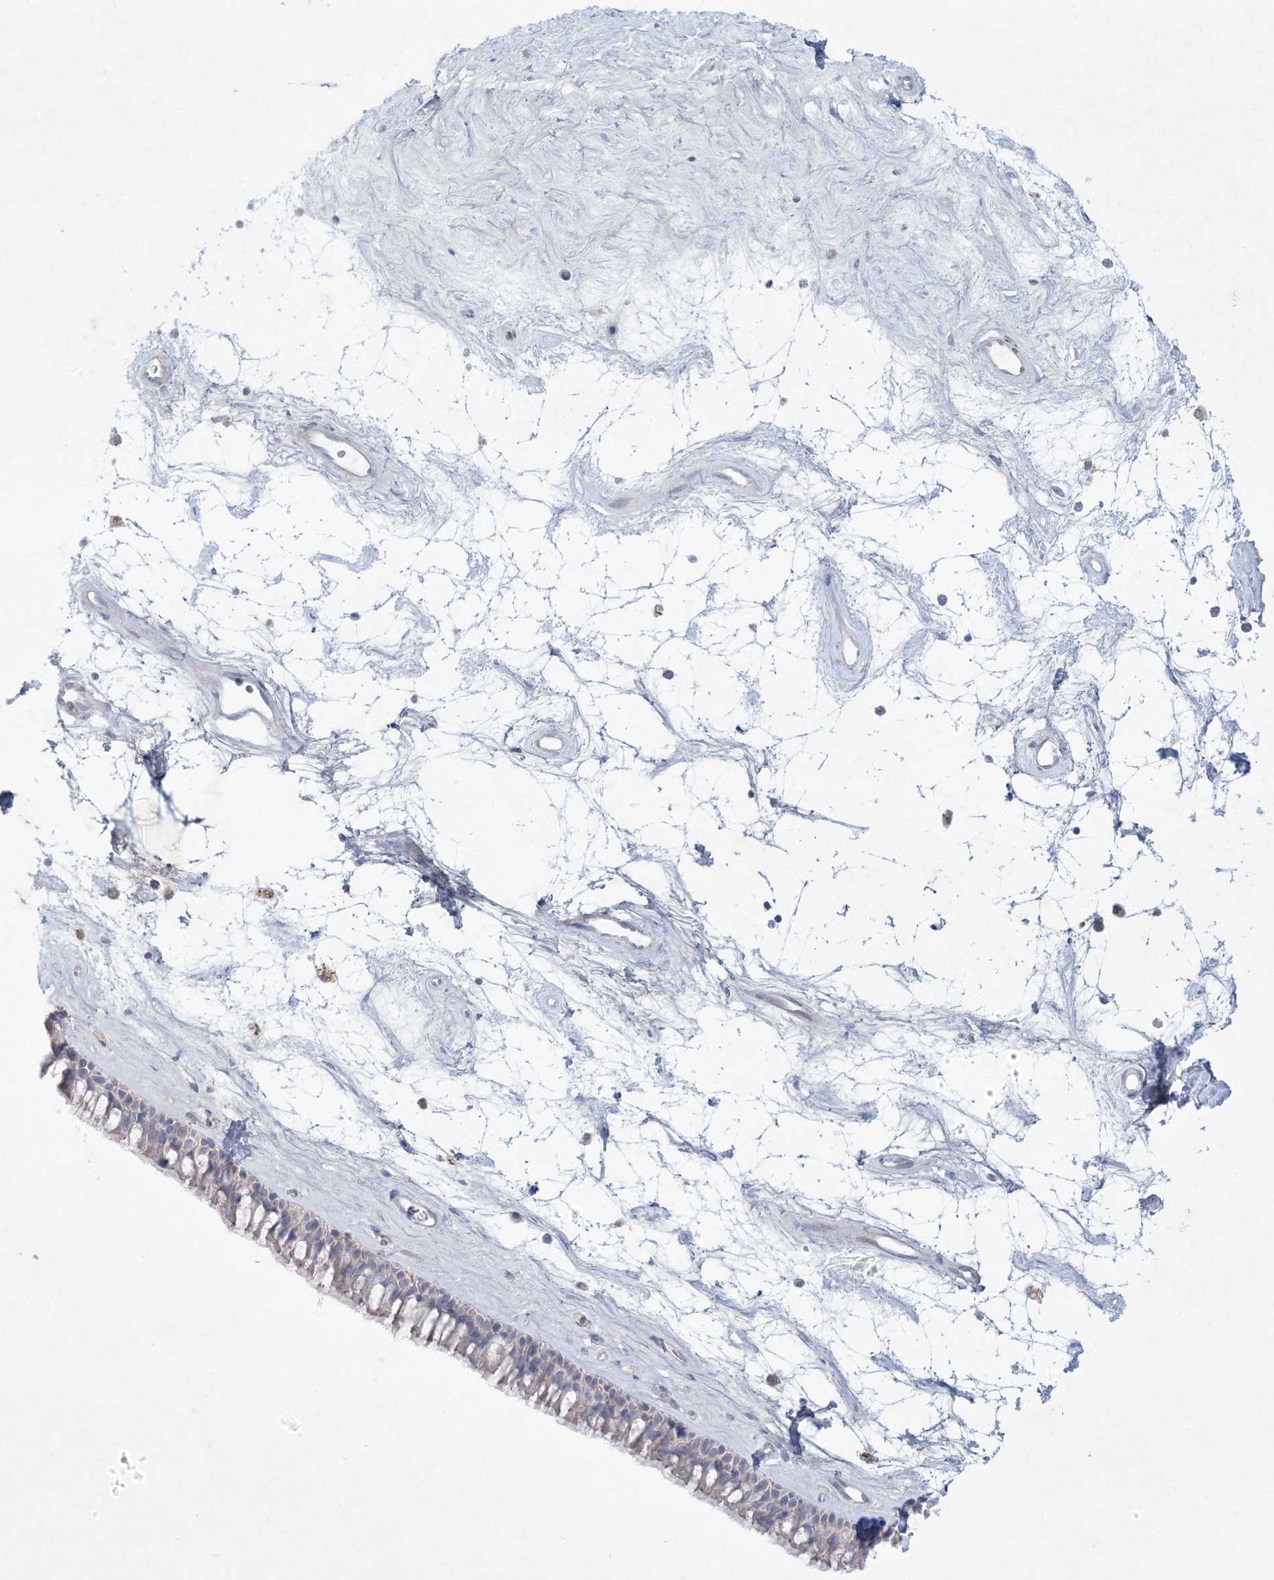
{"staining": {"intensity": "negative", "quantity": "none", "location": "none"}, "tissue": "nasopharynx", "cell_type": "Respiratory epithelial cells", "image_type": "normal", "snomed": [{"axis": "morphology", "description": "Normal tissue, NOS"}, {"axis": "topography", "description": "Nasopharynx"}], "caption": "Immunohistochemistry (IHC) micrograph of unremarkable nasopharynx stained for a protein (brown), which exhibits no expression in respiratory epithelial cells. (DAB immunohistochemistry with hematoxylin counter stain).", "gene": "KCTD6", "patient": {"sex": "male", "age": 64}}